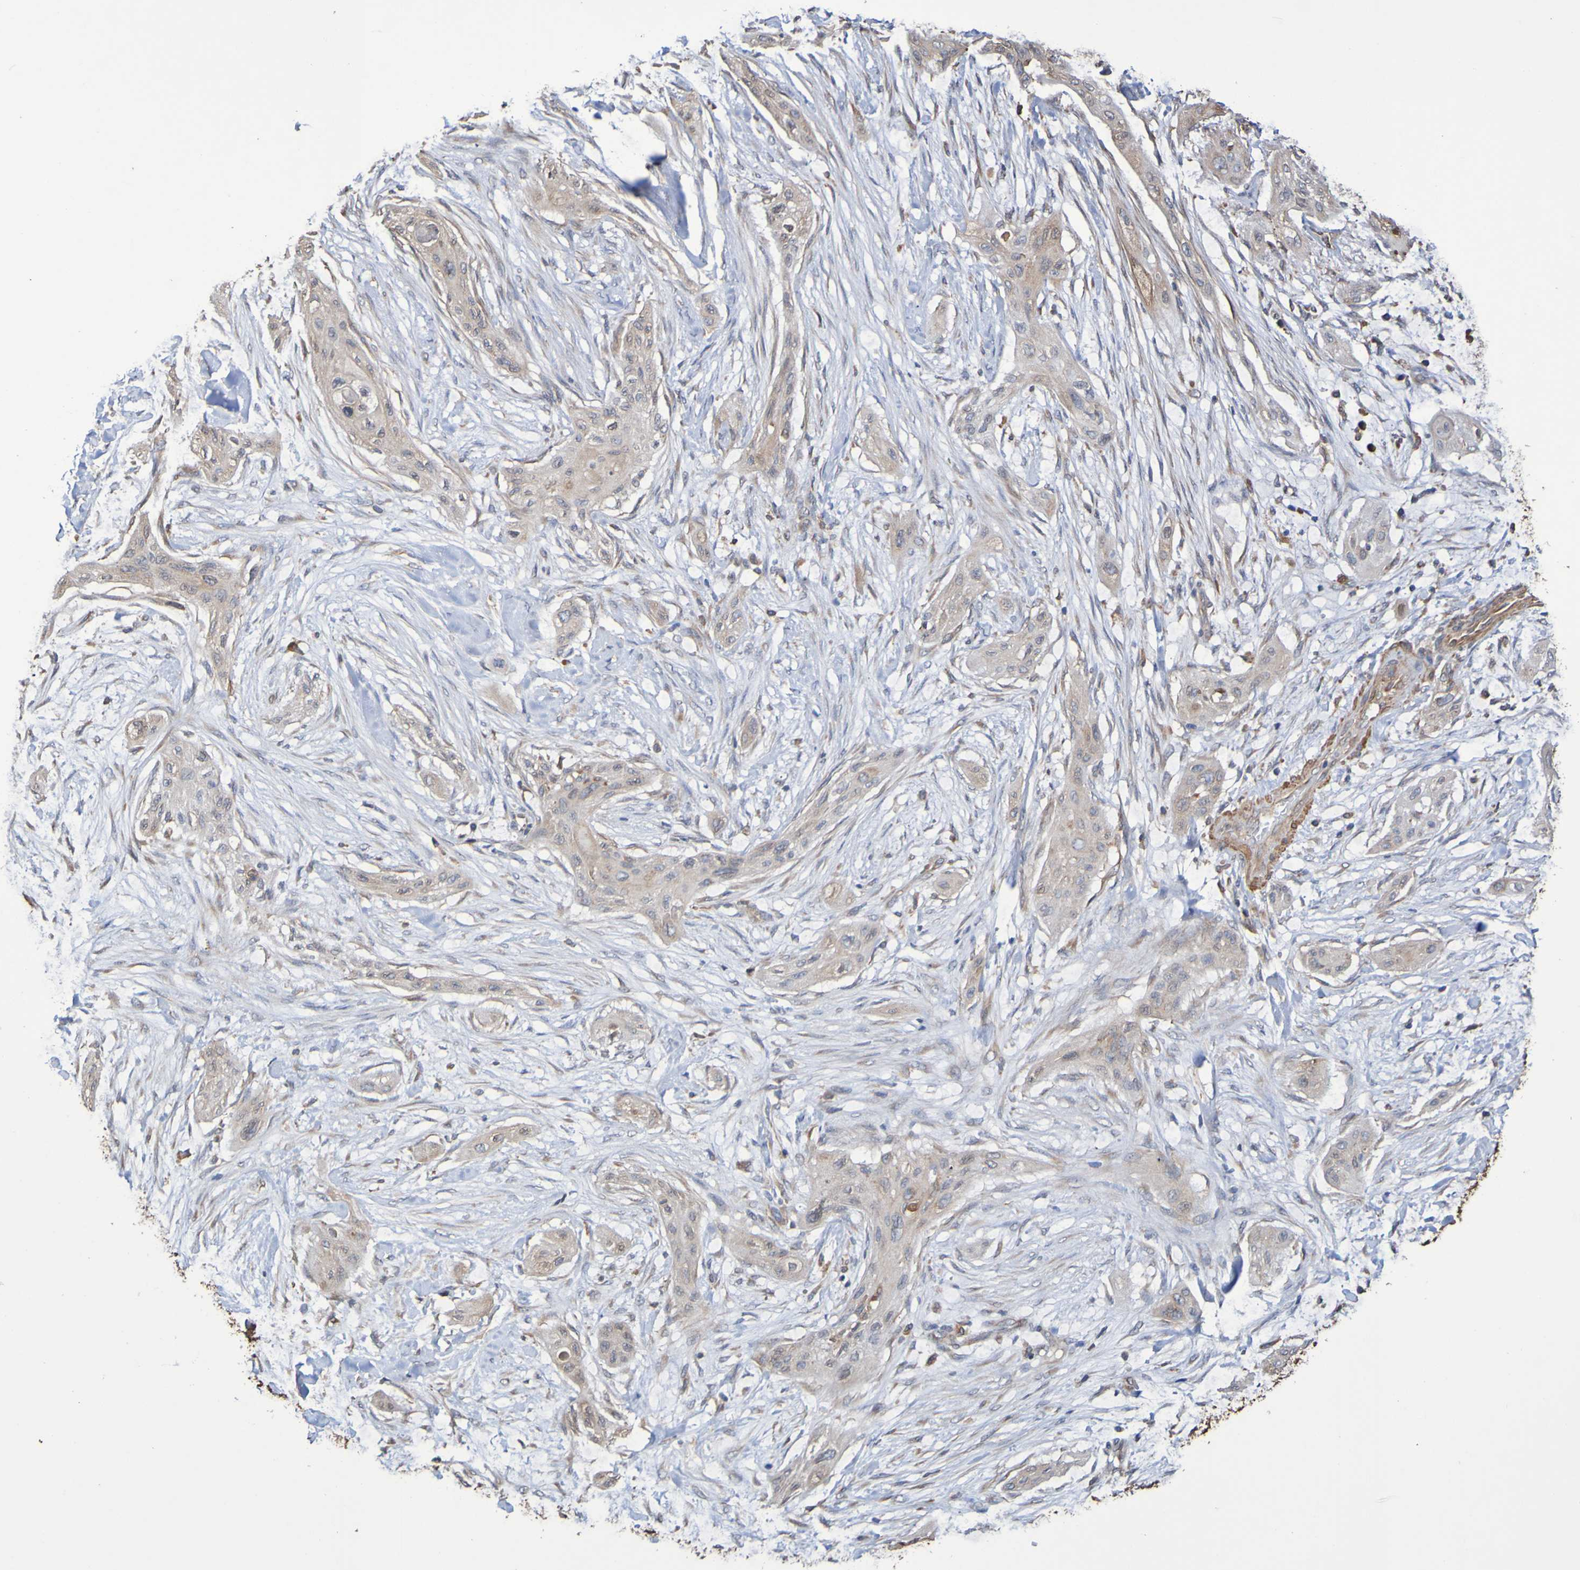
{"staining": {"intensity": "weak", "quantity": ">75%", "location": "cytoplasmic/membranous"}, "tissue": "lung cancer", "cell_type": "Tumor cells", "image_type": "cancer", "snomed": [{"axis": "morphology", "description": "Squamous cell carcinoma, NOS"}, {"axis": "topography", "description": "Lung"}], "caption": "This image reveals immunohistochemistry (IHC) staining of human lung cancer (squamous cell carcinoma), with low weak cytoplasmic/membranous staining in approximately >75% of tumor cells.", "gene": "RAB11A", "patient": {"sex": "female", "age": 47}}